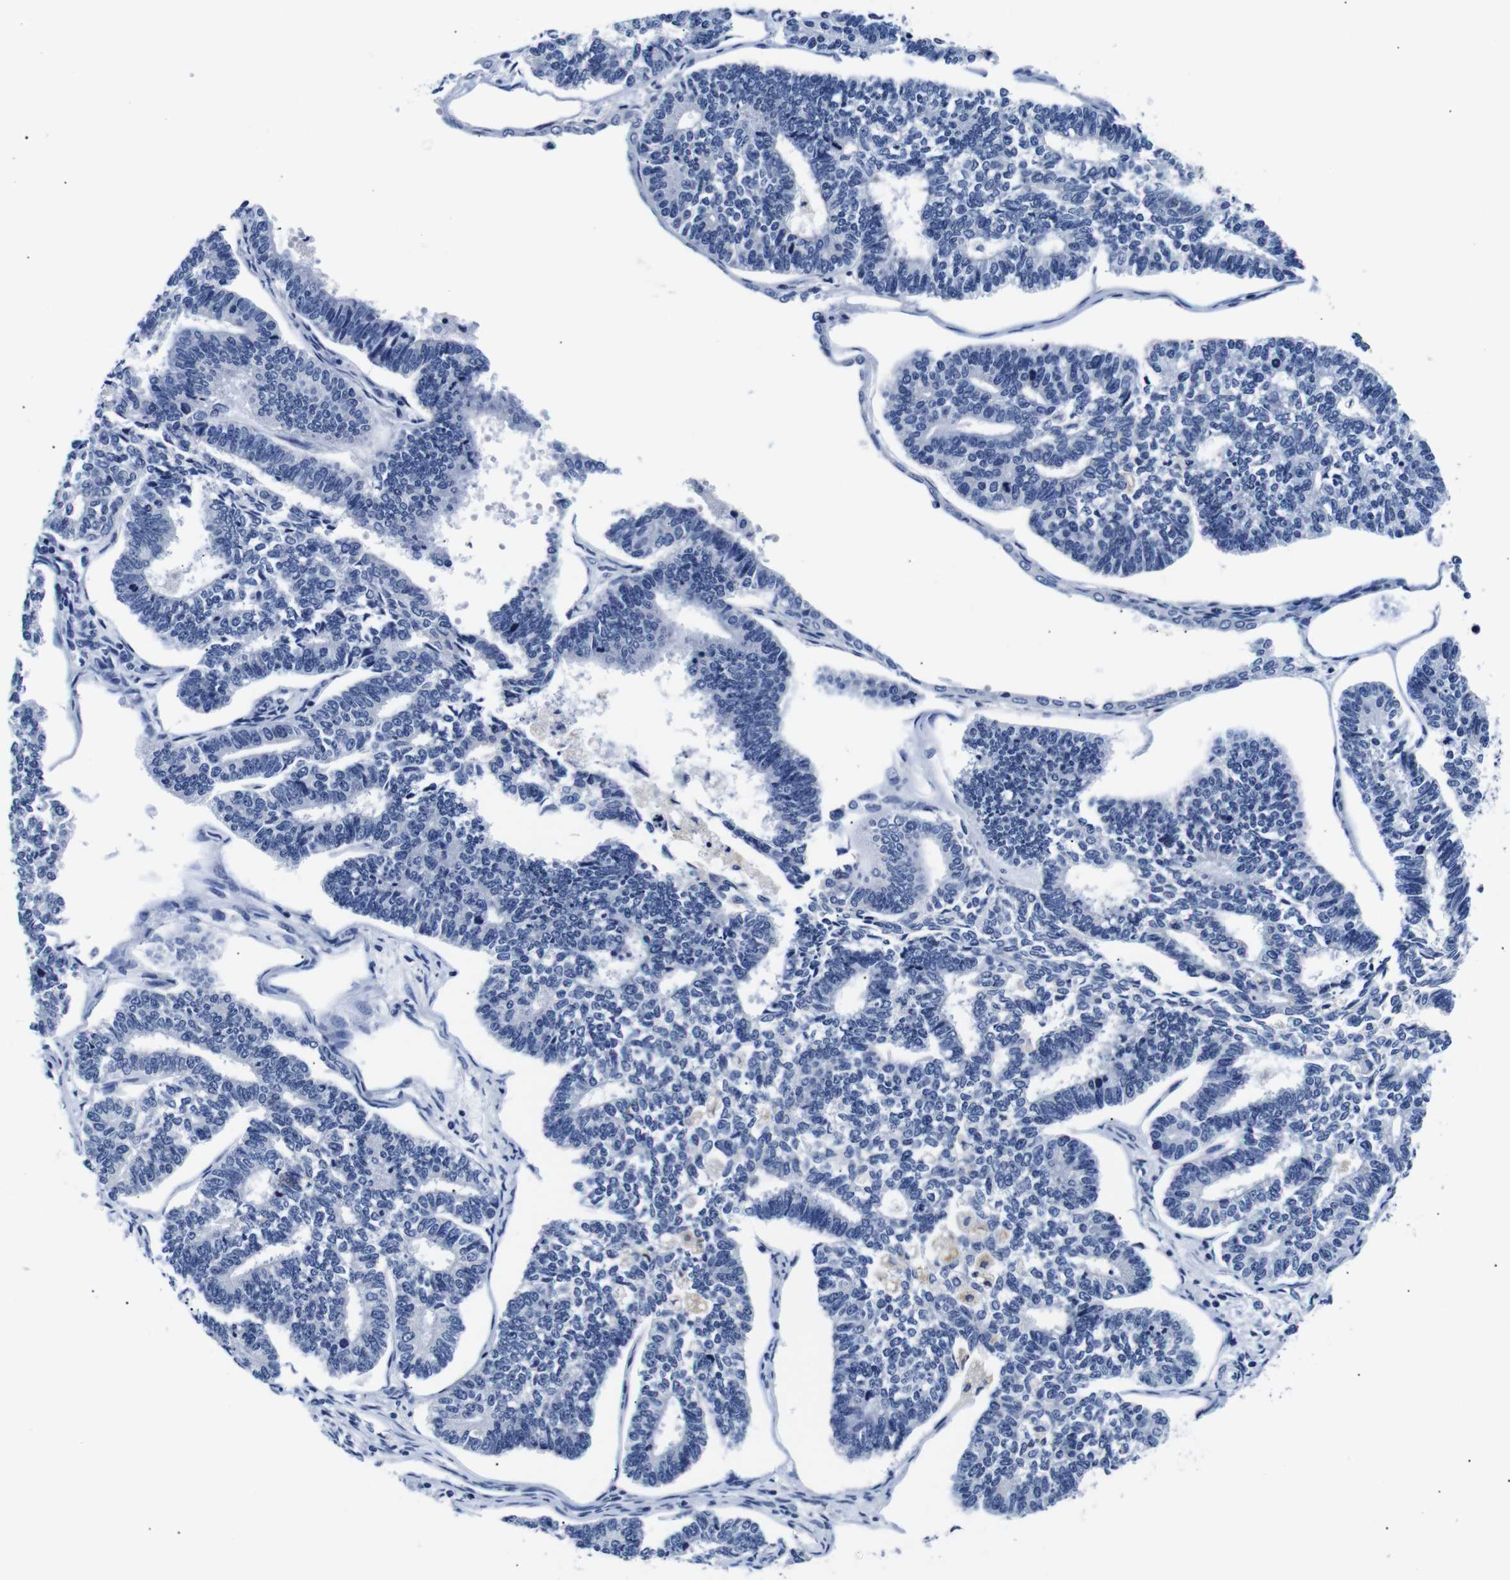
{"staining": {"intensity": "negative", "quantity": "none", "location": "none"}, "tissue": "endometrial cancer", "cell_type": "Tumor cells", "image_type": "cancer", "snomed": [{"axis": "morphology", "description": "Adenocarcinoma, NOS"}, {"axis": "topography", "description": "Endometrium"}], "caption": "A high-resolution photomicrograph shows immunohistochemistry (IHC) staining of endometrial adenocarcinoma, which displays no significant expression in tumor cells.", "gene": "GAP43", "patient": {"sex": "female", "age": 70}}